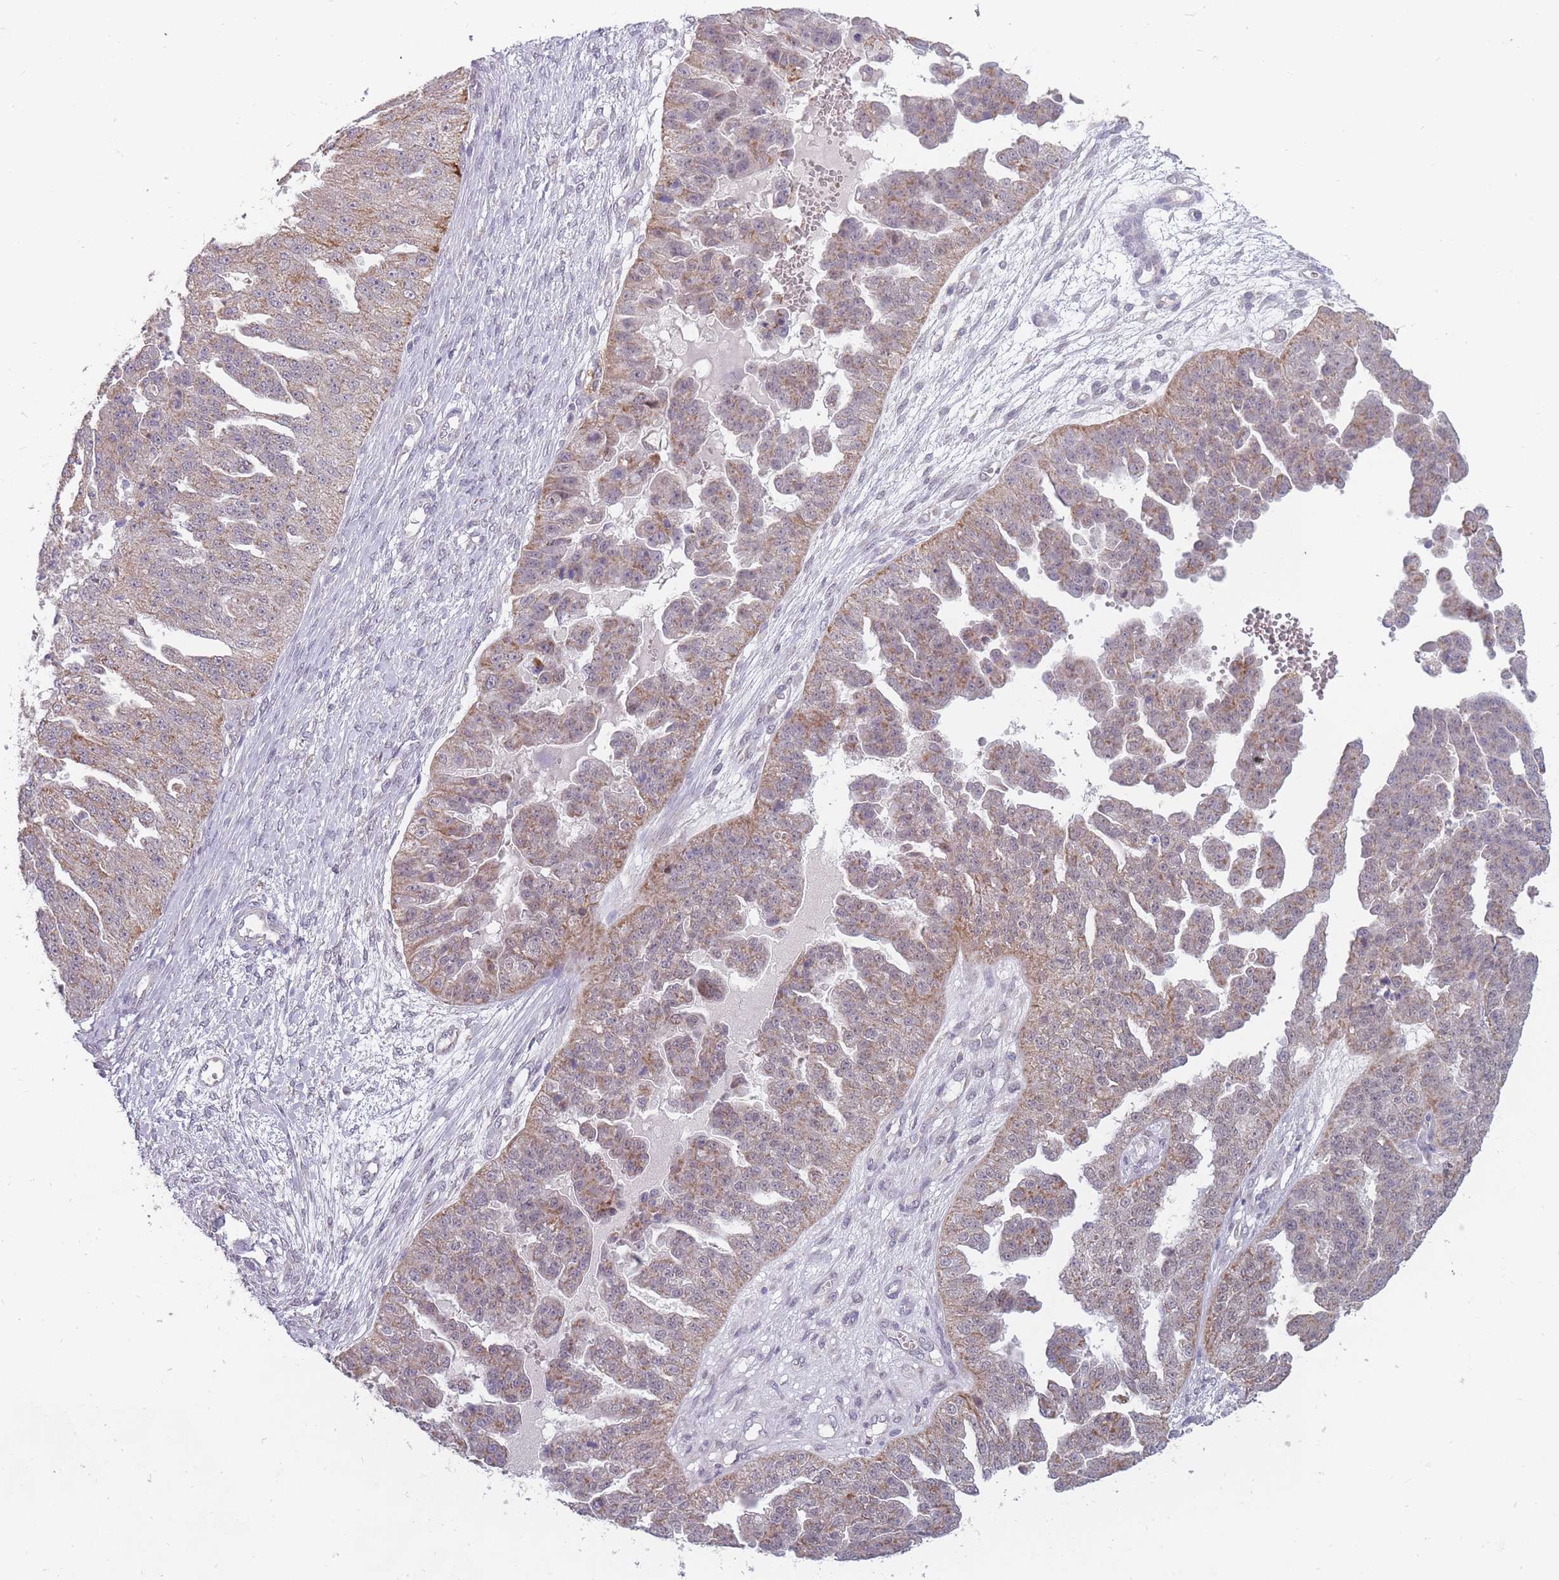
{"staining": {"intensity": "moderate", "quantity": "25%-75%", "location": "cytoplasmic/membranous"}, "tissue": "ovarian cancer", "cell_type": "Tumor cells", "image_type": "cancer", "snomed": [{"axis": "morphology", "description": "Cystadenocarcinoma, serous, NOS"}, {"axis": "topography", "description": "Ovary"}], "caption": "Protein staining of serous cystadenocarcinoma (ovarian) tissue shows moderate cytoplasmic/membranous expression in approximately 25%-75% of tumor cells. (DAB (3,3'-diaminobenzidine) IHC with brightfield microscopy, high magnification).", "gene": "PEX7", "patient": {"sex": "female", "age": 58}}